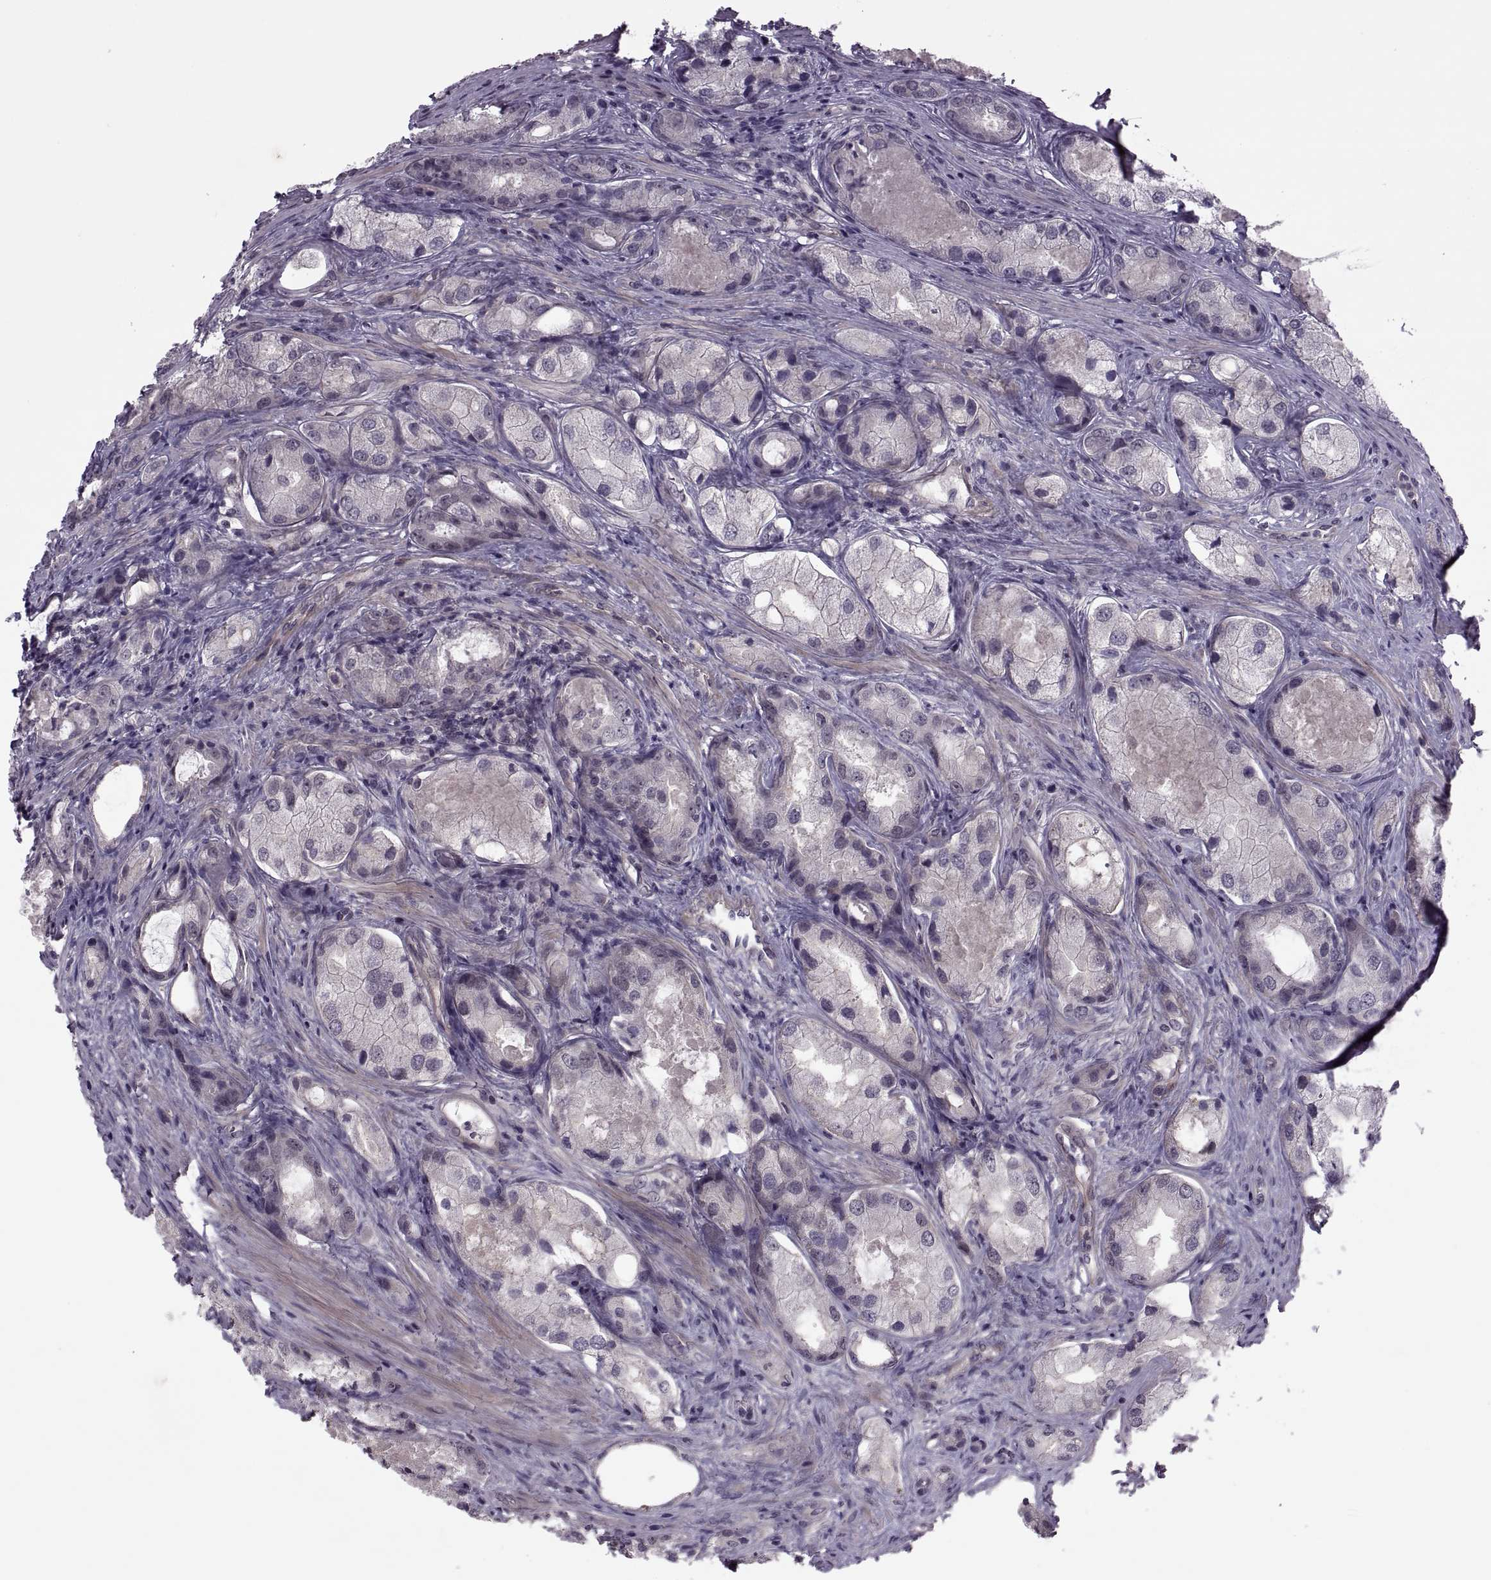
{"staining": {"intensity": "negative", "quantity": "none", "location": "none"}, "tissue": "prostate cancer", "cell_type": "Tumor cells", "image_type": "cancer", "snomed": [{"axis": "morphology", "description": "Adenocarcinoma, Low grade"}, {"axis": "topography", "description": "Prostate"}], "caption": "Prostate cancer was stained to show a protein in brown. There is no significant staining in tumor cells.", "gene": "ODF3", "patient": {"sex": "male", "age": 68}}